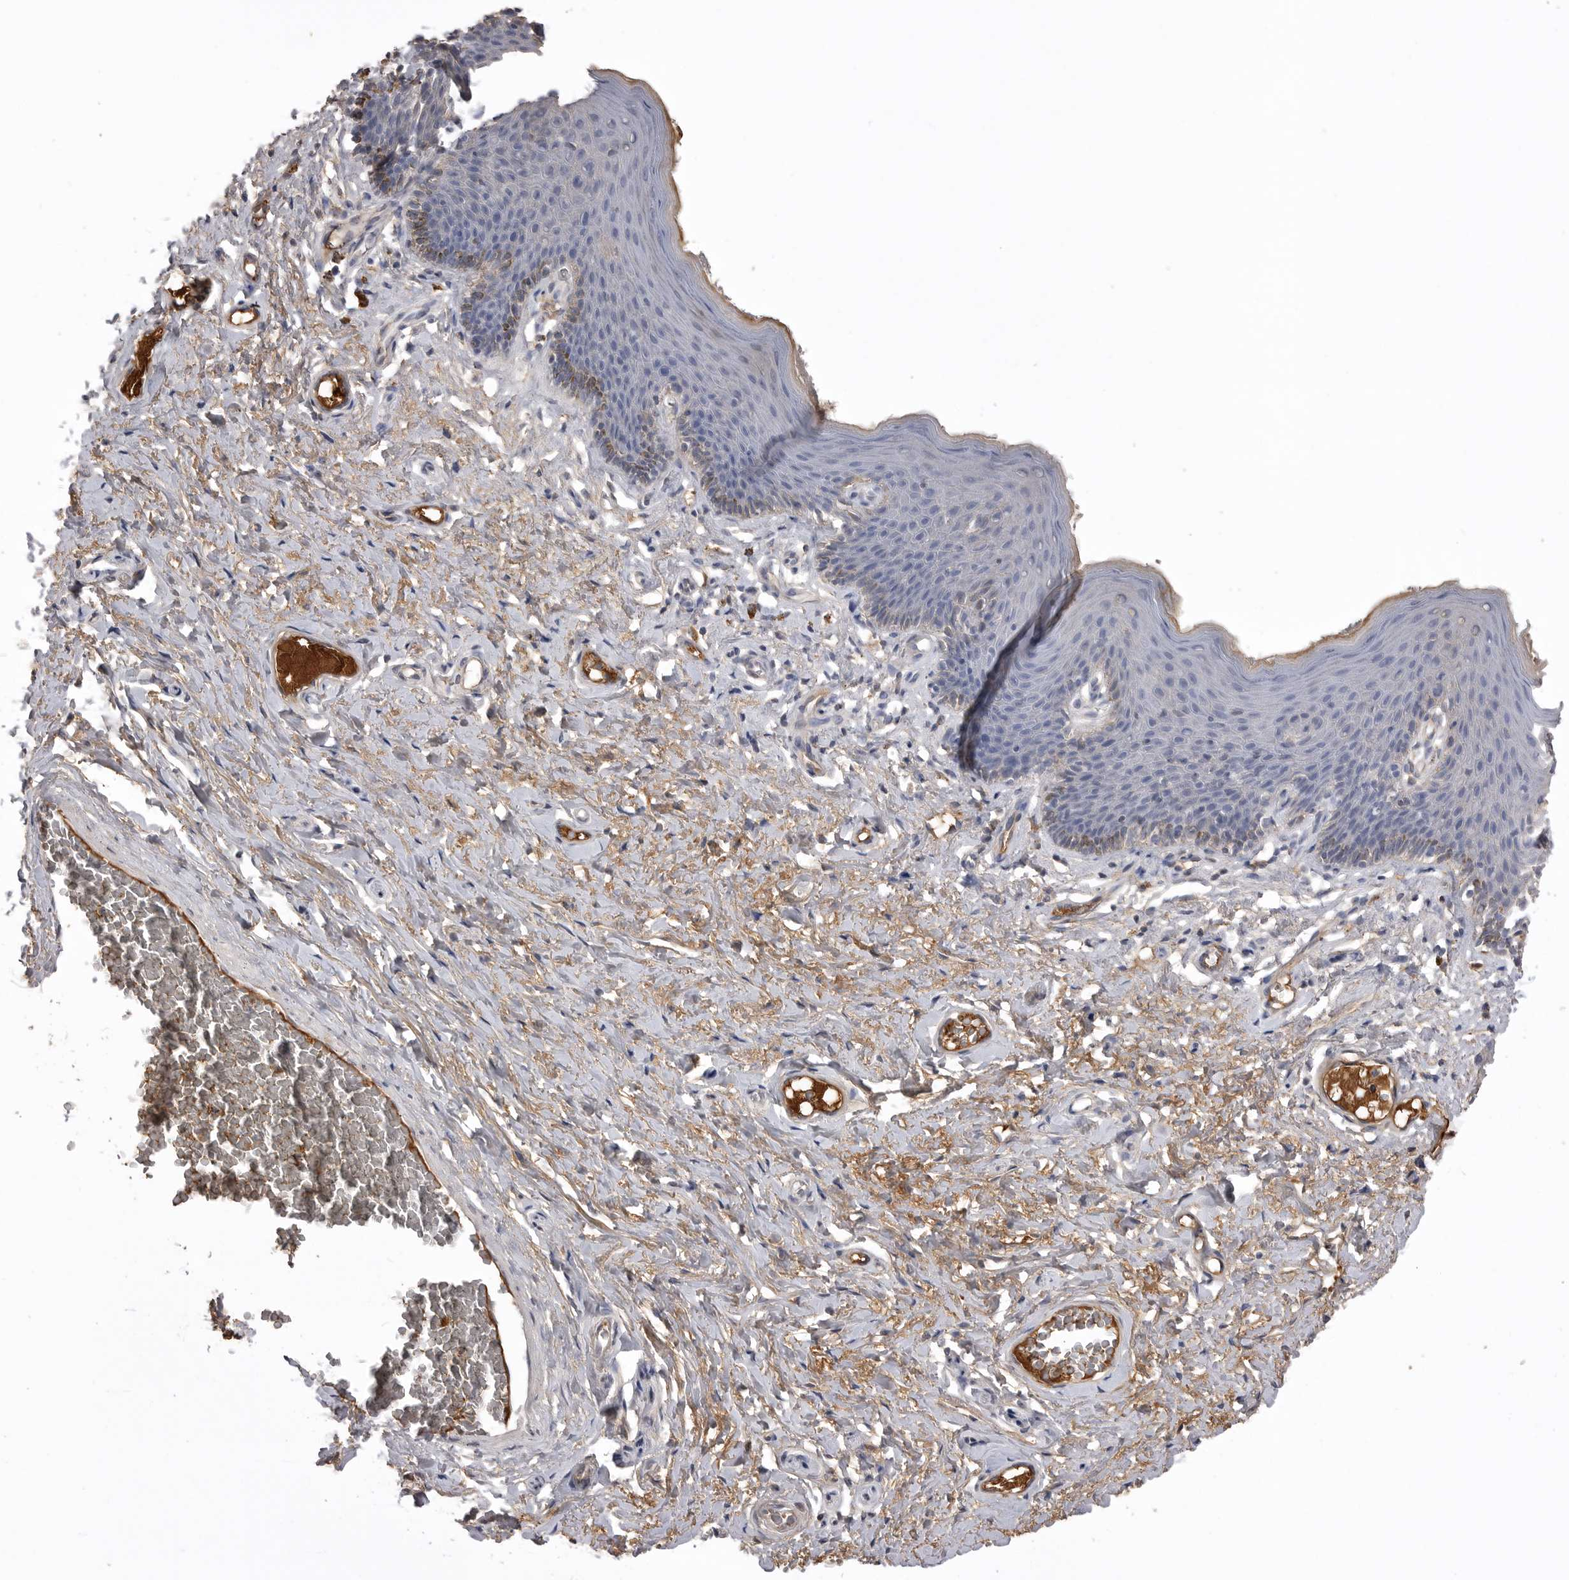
{"staining": {"intensity": "moderate", "quantity": "<25%", "location": "cytoplasmic/membranous"}, "tissue": "skin", "cell_type": "Epidermal cells", "image_type": "normal", "snomed": [{"axis": "morphology", "description": "Normal tissue, NOS"}, {"axis": "topography", "description": "Vulva"}], "caption": "Skin stained with a brown dye reveals moderate cytoplasmic/membranous positive expression in approximately <25% of epidermal cells.", "gene": "AHSG", "patient": {"sex": "female", "age": 66}}